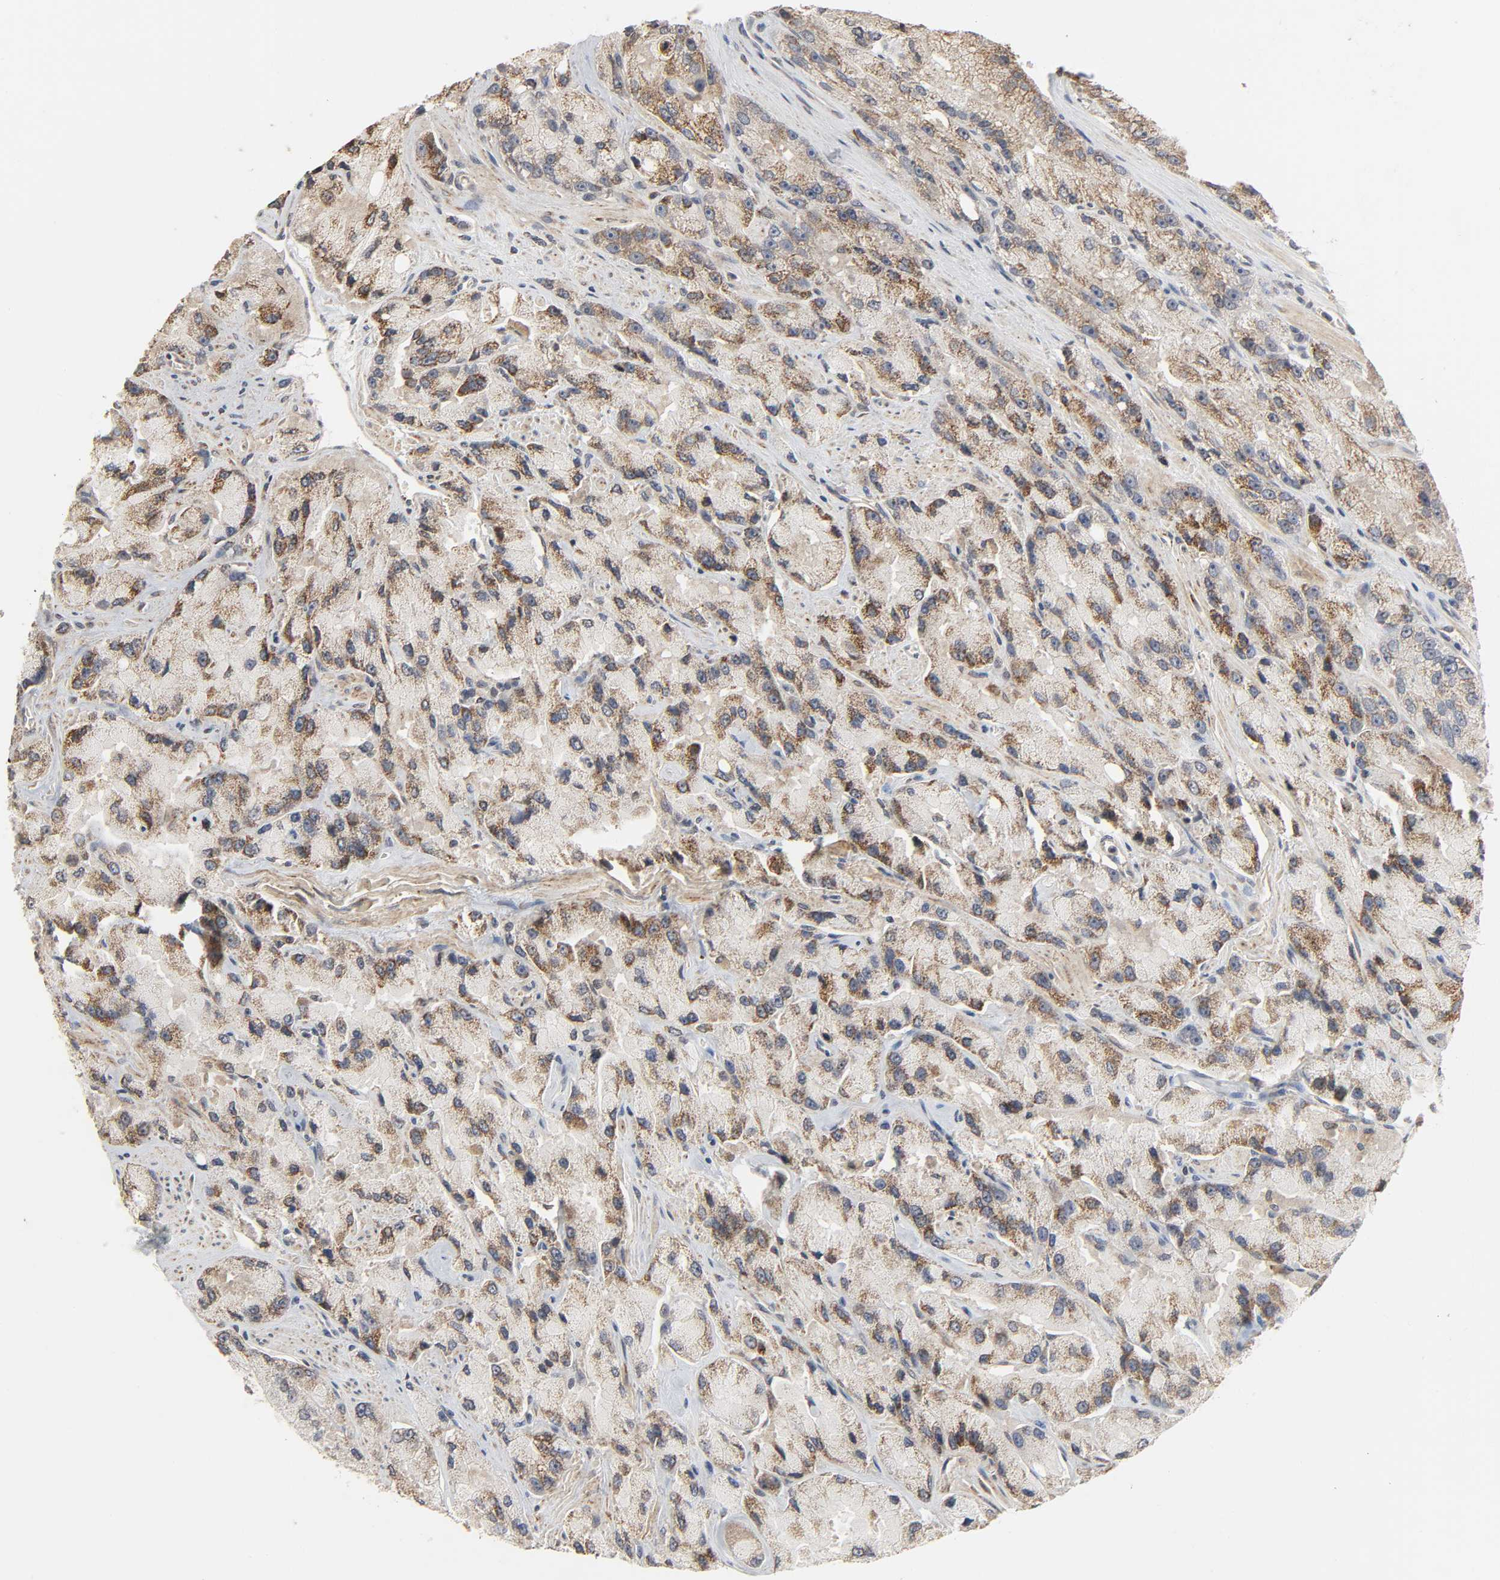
{"staining": {"intensity": "moderate", "quantity": ">75%", "location": "cytoplasmic/membranous"}, "tissue": "prostate cancer", "cell_type": "Tumor cells", "image_type": "cancer", "snomed": [{"axis": "morphology", "description": "Adenocarcinoma, High grade"}, {"axis": "topography", "description": "Prostate"}], "caption": "Prostate cancer (high-grade adenocarcinoma) was stained to show a protein in brown. There is medium levels of moderate cytoplasmic/membranous expression in about >75% of tumor cells.", "gene": "CLEC4E", "patient": {"sex": "male", "age": 58}}